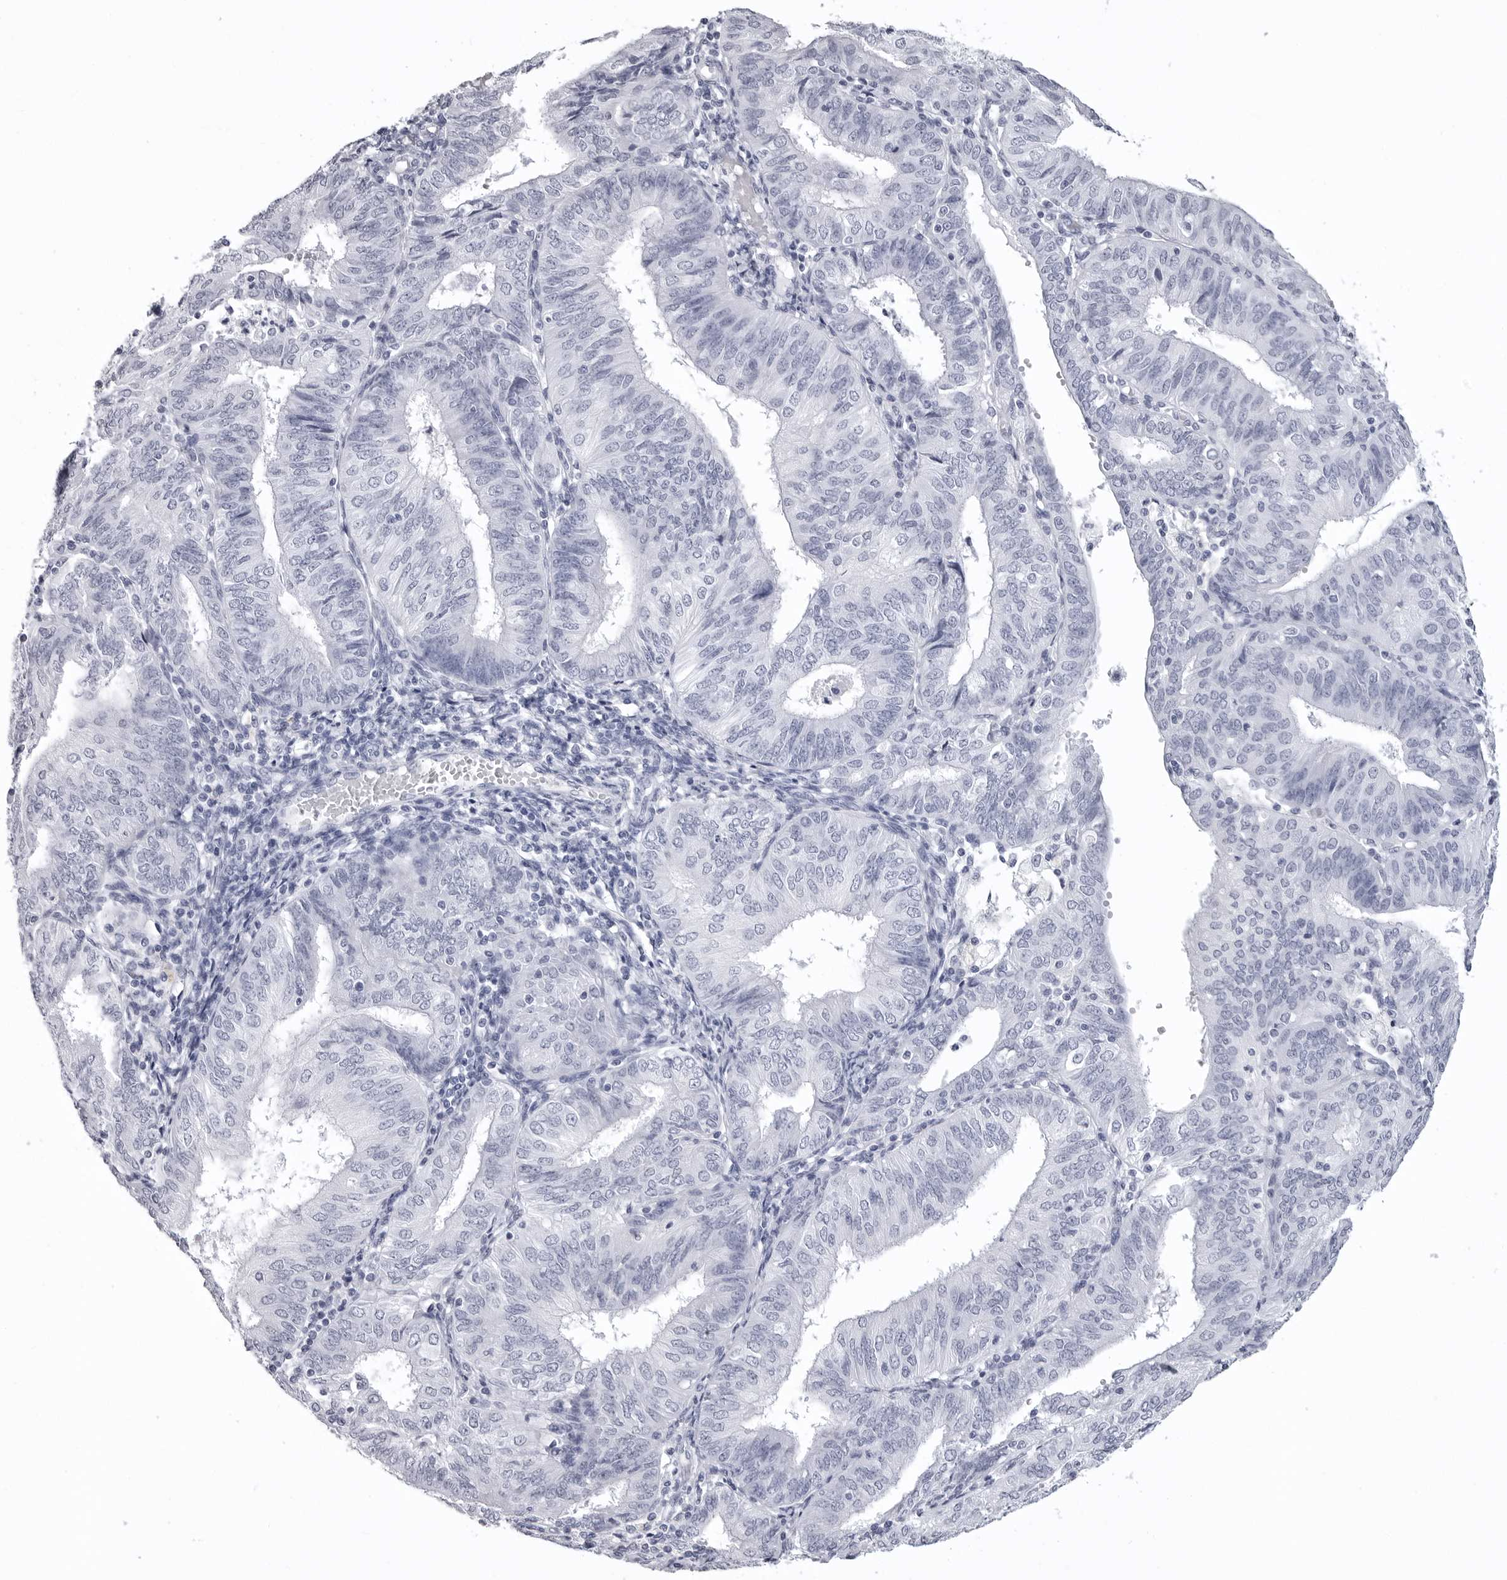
{"staining": {"intensity": "negative", "quantity": "none", "location": "none"}, "tissue": "endometrial cancer", "cell_type": "Tumor cells", "image_type": "cancer", "snomed": [{"axis": "morphology", "description": "Adenocarcinoma, NOS"}, {"axis": "topography", "description": "Endometrium"}], "caption": "Micrograph shows no protein expression in tumor cells of endometrial adenocarcinoma tissue. Brightfield microscopy of immunohistochemistry stained with DAB (3,3'-diaminobenzidine) (brown) and hematoxylin (blue), captured at high magnification.", "gene": "LGALS4", "patient": {"sex": "female", "age": 58}}